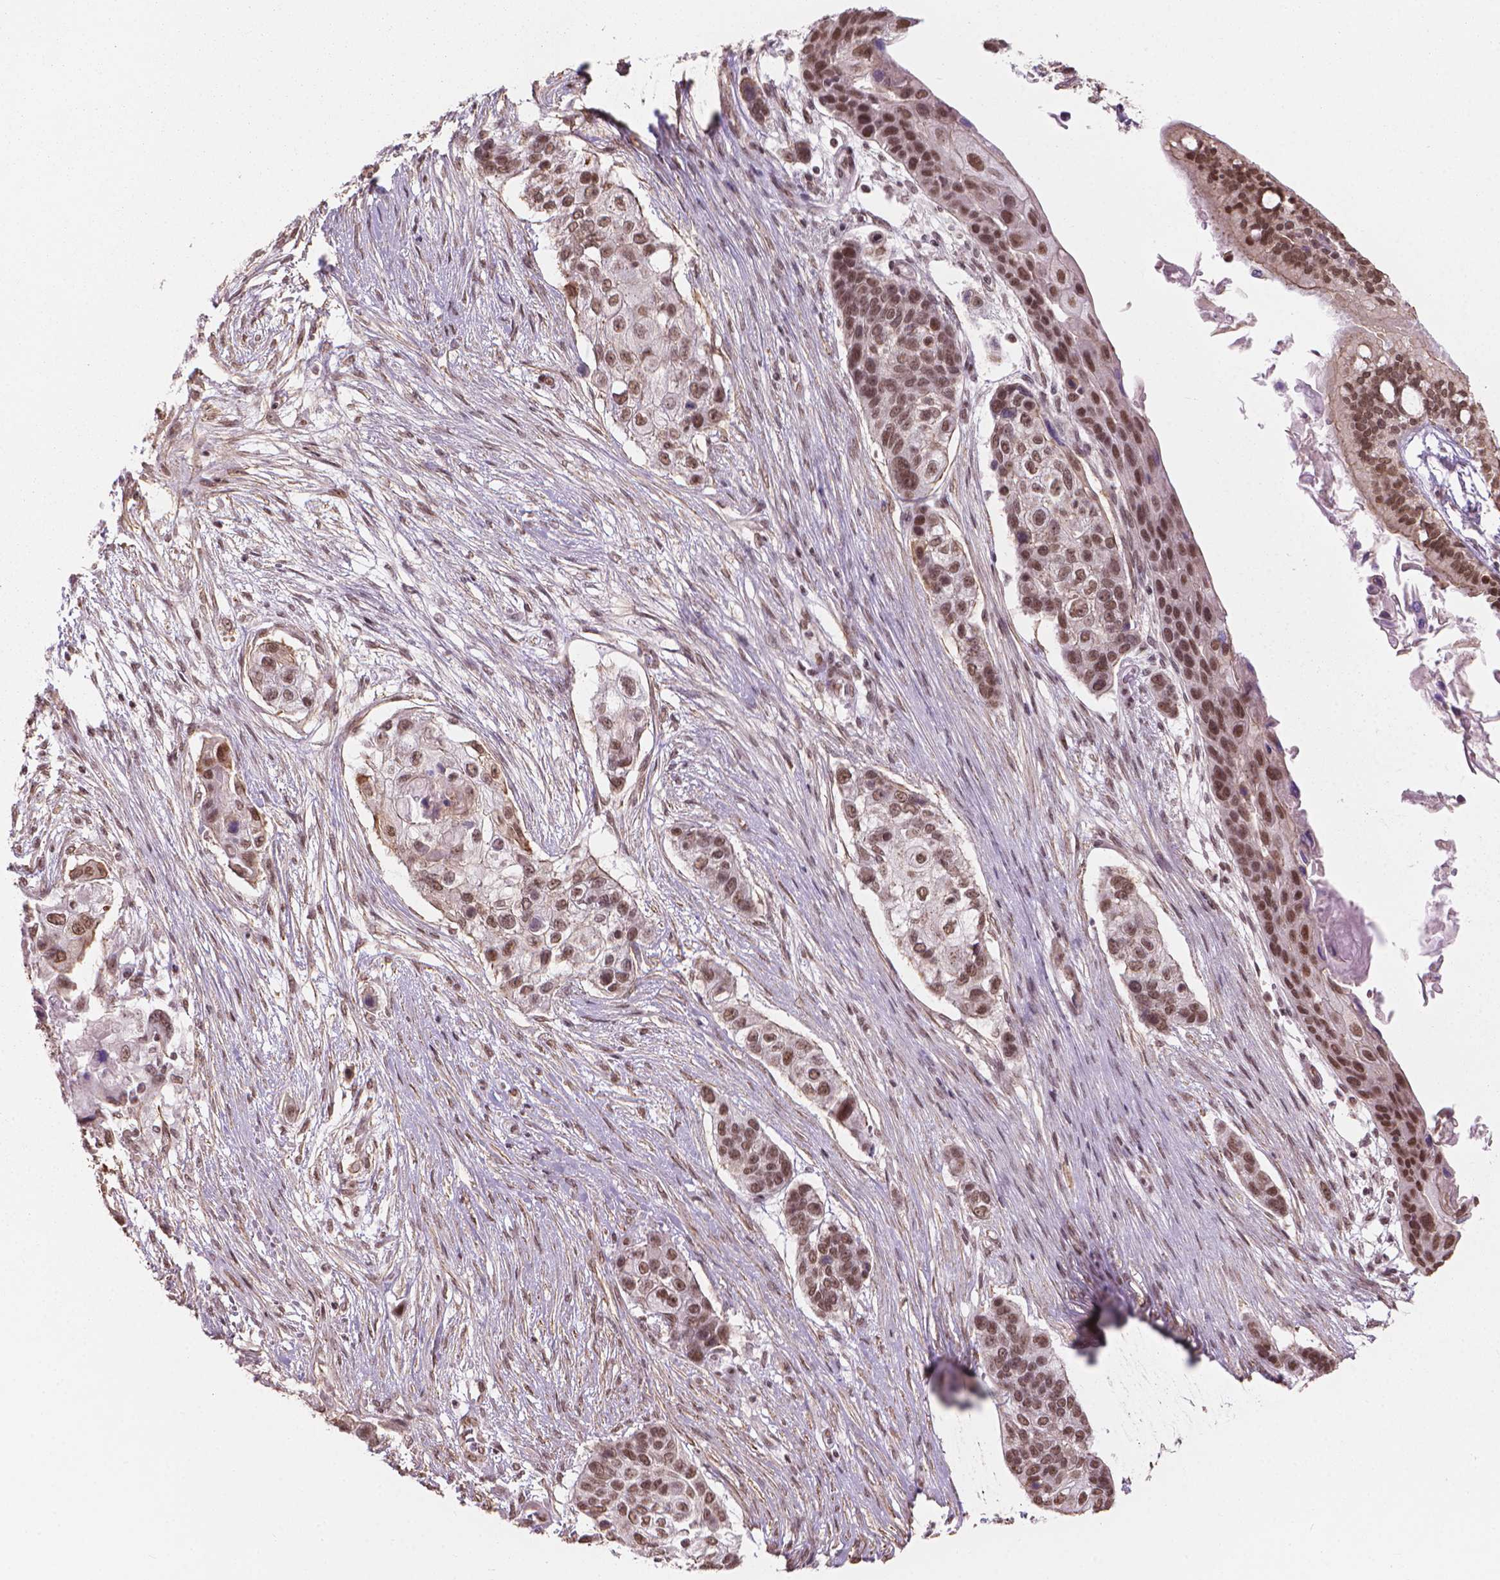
{"staining": {"intensity": "moderate", "quantity": ">75%", "location": "nuclear"}, "tissue": "lung cancer", "cell_type": "Tumor cells", "image_type": "cancer", "snomed": [{"axis": "morphology", "description": "Squamous cell carcinoma, NOS"}, {"axis": "topography", "description": "Lung"}], "caption": "This micrograph displays immunohistochemistry staining of lung cancer (squamous cell carcinoma), with medium moderate nuclear positivity in about >75% of tumor cells.", "gene": "HOXD4", "patient": {"sex": "male", "age": 69}}